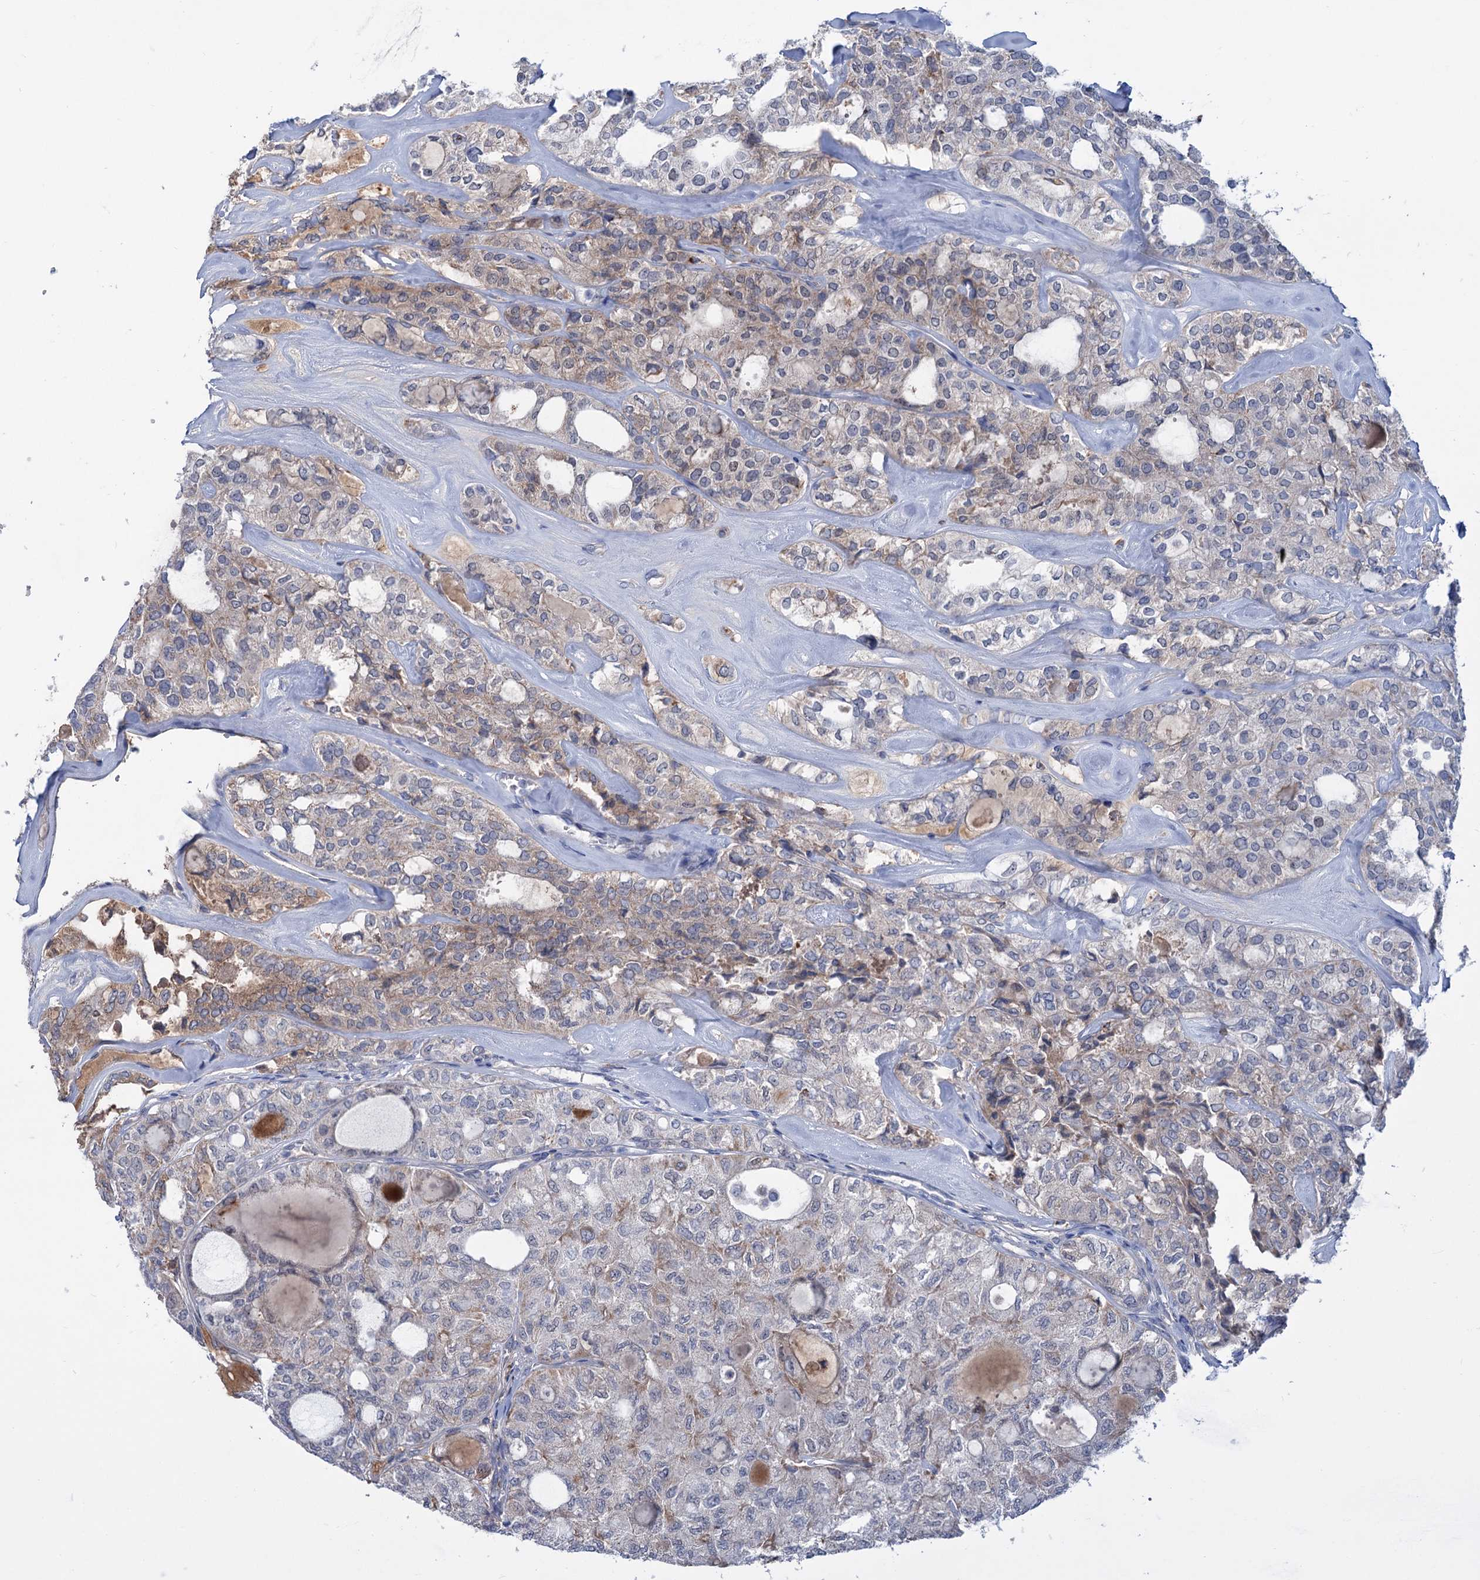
{"staining": {"intensity": "weak", "quantity": "<25%", "location": "cytoplasmic/membranous"}, "tissue": "thyroid cancer", "cell_type": "Tumor cells", "image_type": "cancer", "snomed": [{"axis": "morphology", "description": "Follicular adenoma carcinoma, NOS"}, {"axis": "topography", "description": "Thyroid gland"}], "caption": "DAB (3,3'-diaminobenzidine) immunohistochemical staining of human thyroid cancer (follicular adenoma carcinoma) demonstrates no significant positivity in tumor cells.", "gene": "LPIN1", "patient": {"sex": "male", "age": 75}}